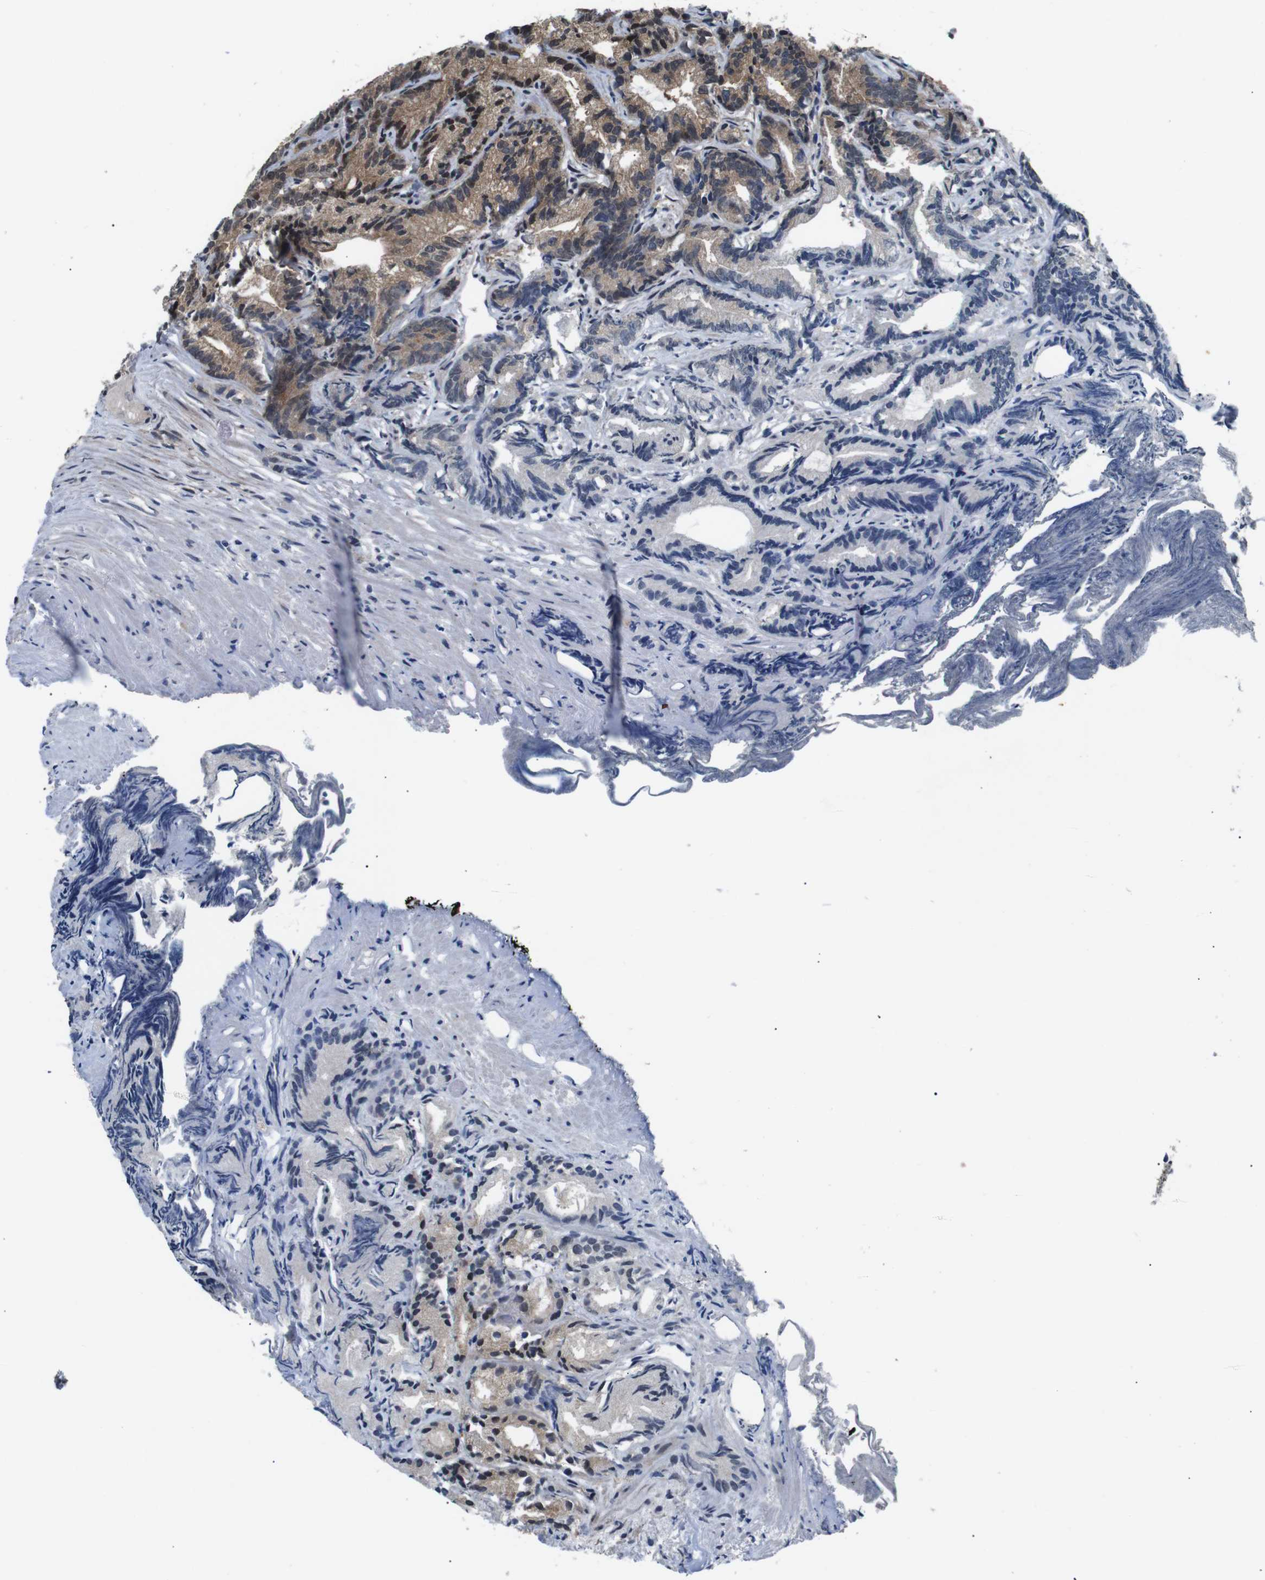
{"staining": {"intensity": "moderate", "quantity": ">75%", "location": "cytoplasmic/membranous,nuclear"}, "tissue": "prostate cancer", "cell_type": "Tumor cells", "image_type": "cancer", "snomed": [{"axis": "morphology", "description": "Adenocarcinoma, Low grade"}, {"axis": "topography", "description": "Prostate"}], "caption": "This is a histology image of immunohistochemistry staining of prostate low-grade adenocarcinoma, which shows moderate staining in the cytoplasmic/membranous and nuclear of tumor cells.", "gene": "SKP1", "patient": {"sex": "male", "age": 89}}